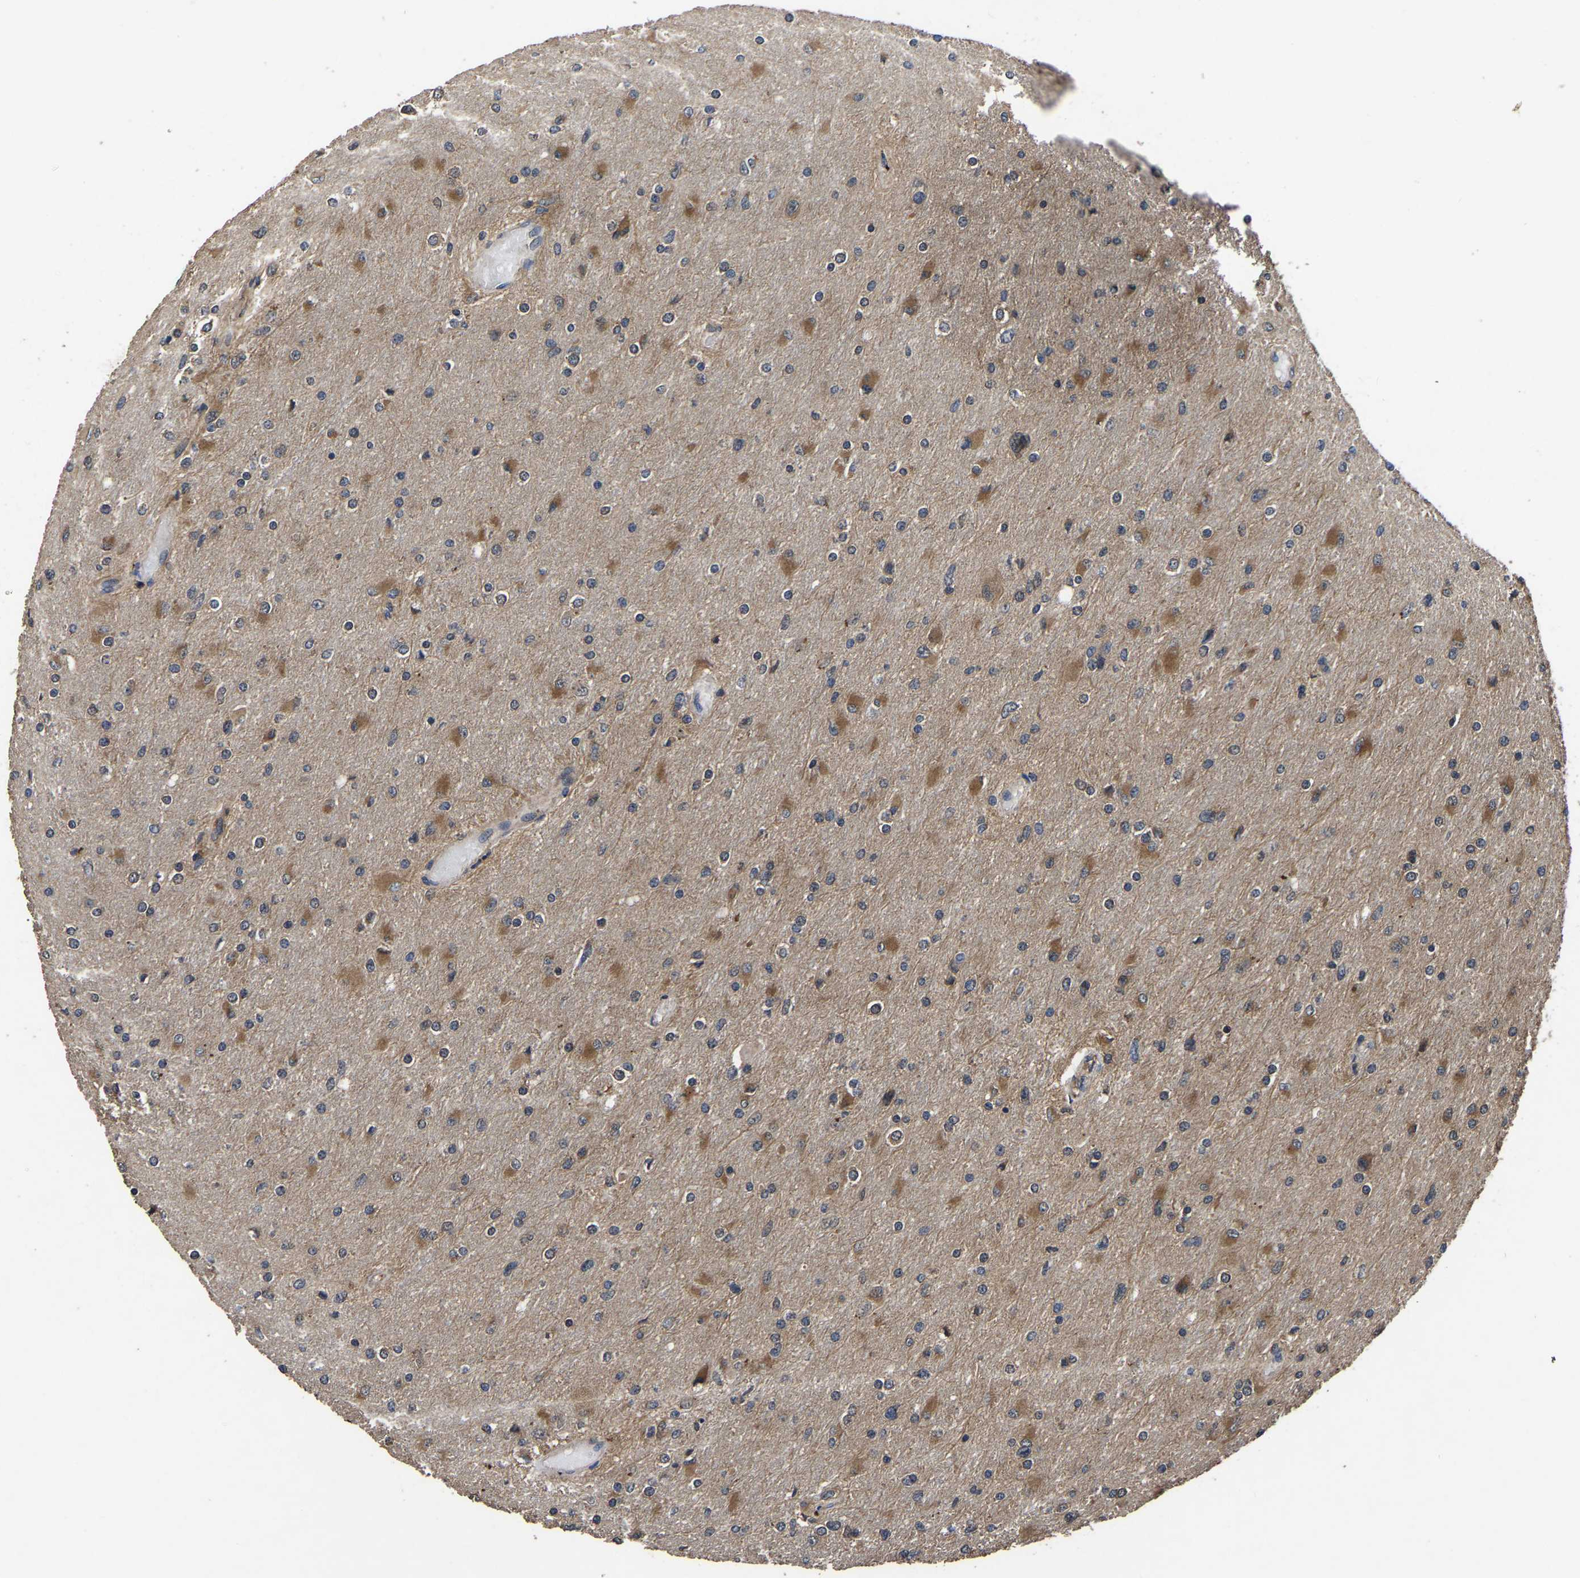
{"staining": {"intensity": "moderate", "quantity": "25%-75%", "location": "cytoplasmic/membranous"}, "tissue": "glioma", "cell_type": "Tumor cells", "image_type": "cancer", "snomed": [{"axis": "morphology", "description": "Glioma, malignant, High grade"}, {"axis": "topography", "description": "Cerebral cortex"}], "caption": "Protein expression analysis of malignant glioma (high-grade) exhibits moderate cytoplasmic/membranous positivity in approximately 25%-75% of tumor cells.", "gene": "CRYZL1", "patient": {"sex": "female", "age": 36}}